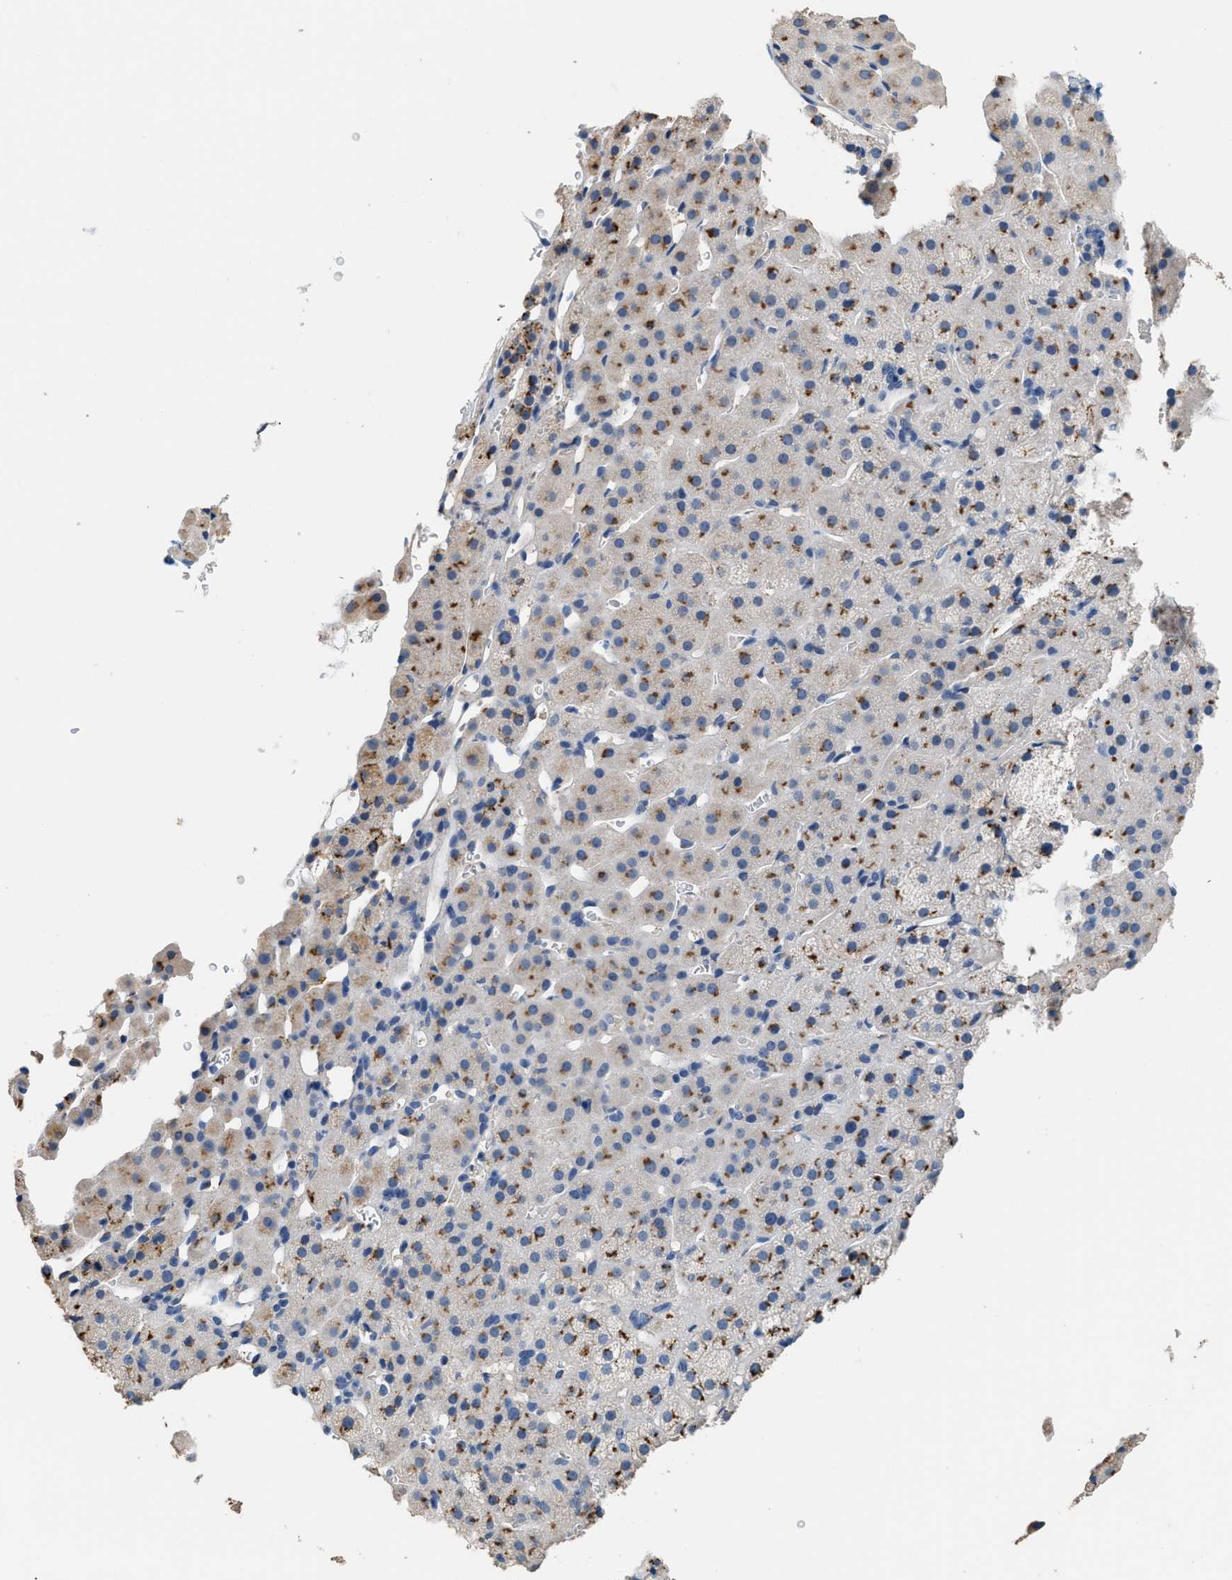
{"staining": {"intensity": "moderate", "quantity": ">75%", "location": "cytoplasmic/membranous"}, "tissue": "adrenal gland", "cell_type": "Glandular cells", "image_type": "normal", "snomed": [{"axis": "morphology", "description": "Normal tissue, NOS"}, {"axis": "topography", "description": "Adrenal gland"}], "caption": "Immunohistochemistry (IHC) (DAB) staining of unremarkable human adrenal gland exhibits moderate cytoplasmic/membranous protein staining in about >75% of glandular cells. Using DAB (brown) and hematoxylin (blue) stains, captured at high magnification using brightfield microscopy.", "gene": "GOLM1", "patient": {"sex": "female", "age": 57}}